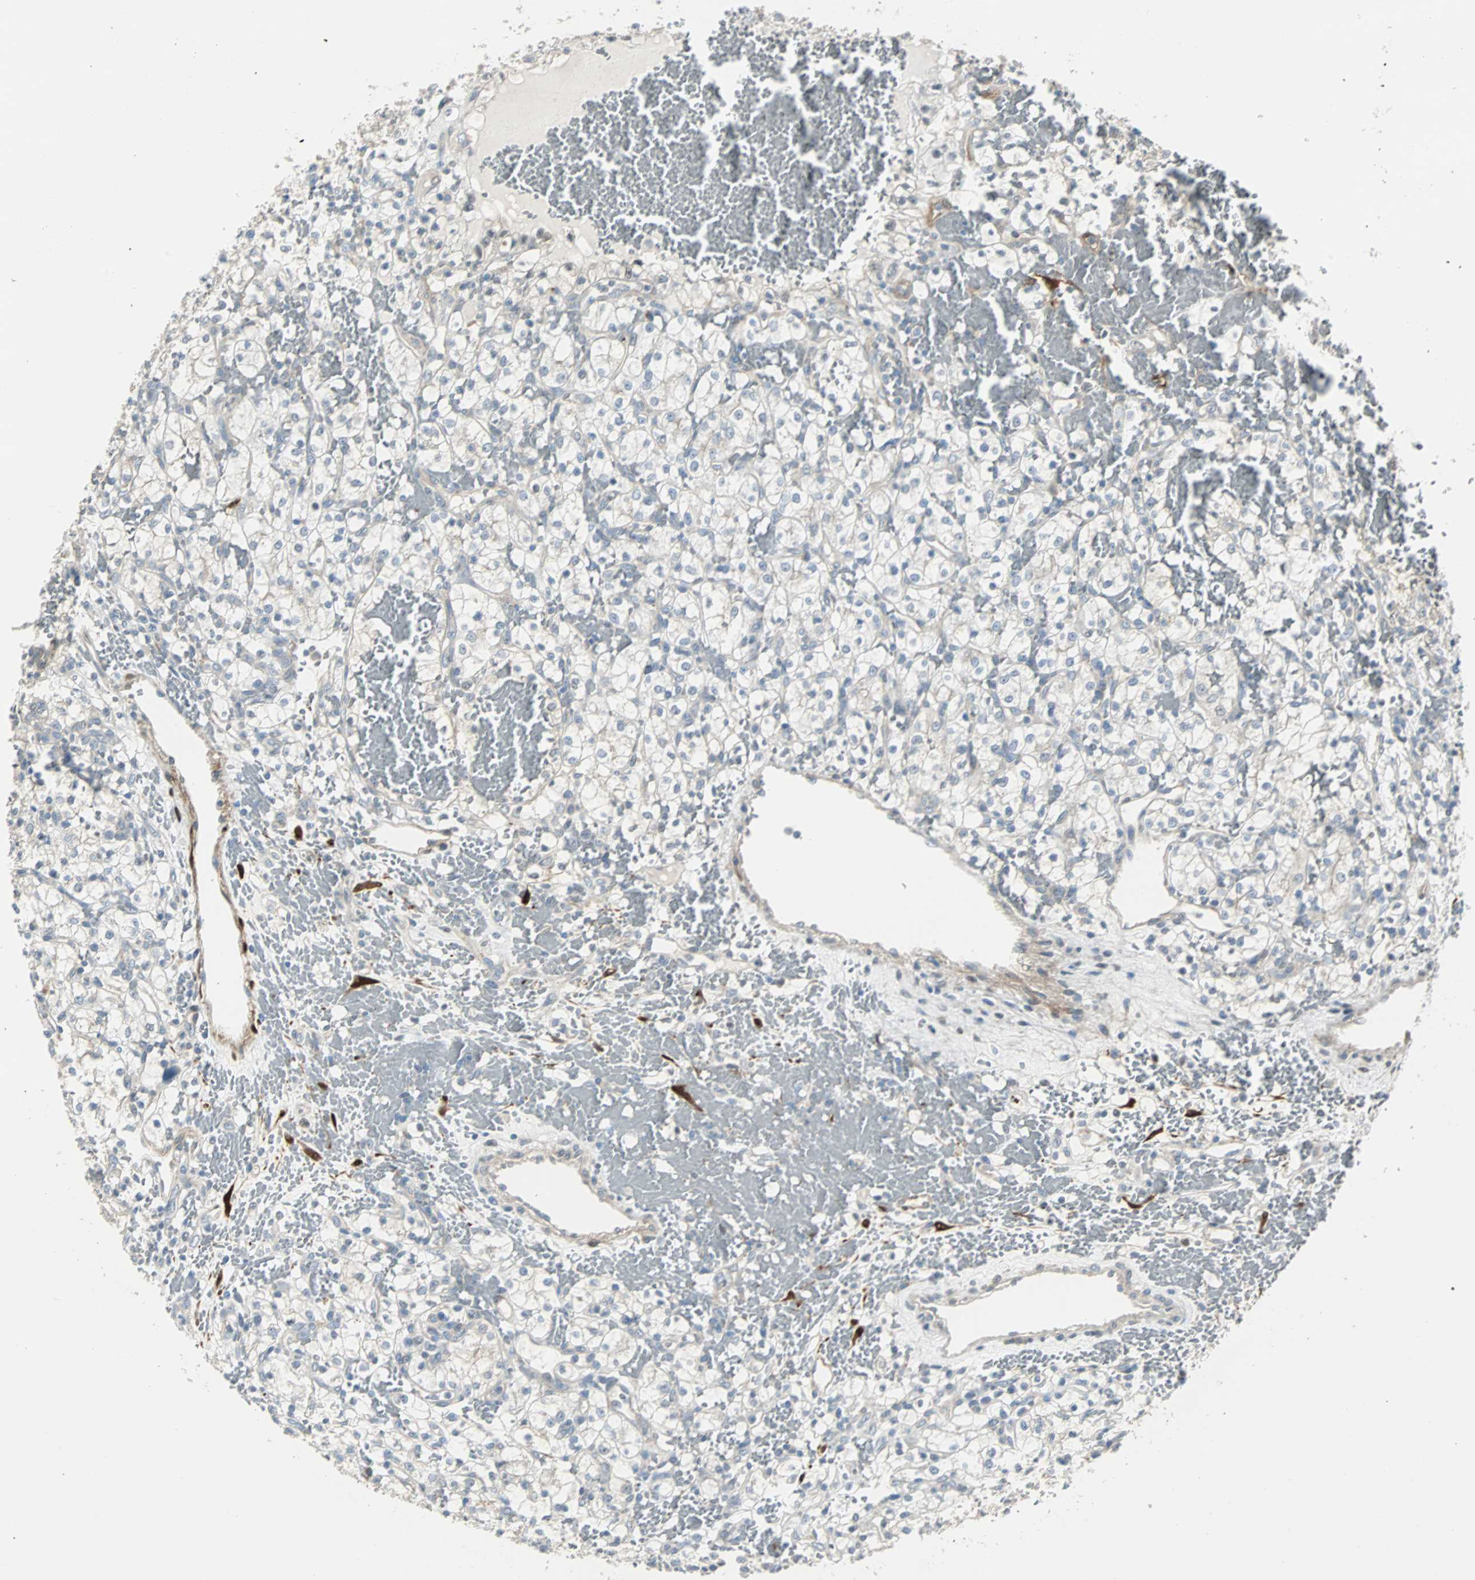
{"staining": {"intensity": "negative", "quantity": "none", "location": "none"}, "tissue": "renal cancer", "cell_type": "Tumor cells", "image_type": "cancer", "snomed": [{"axis": "morphology", "description": "Adenocarcinoma, NOS"}, {"axis": "topography", "description": "Kidney"}], "caption": "Immunohistochemistry photomicrograph of renal adenocarcinoma stained for a protein (brown), which demonstrates no positivity in tumor cells.", "gene": "FHL2", "patient": {"sex": "female", "age": 60}}